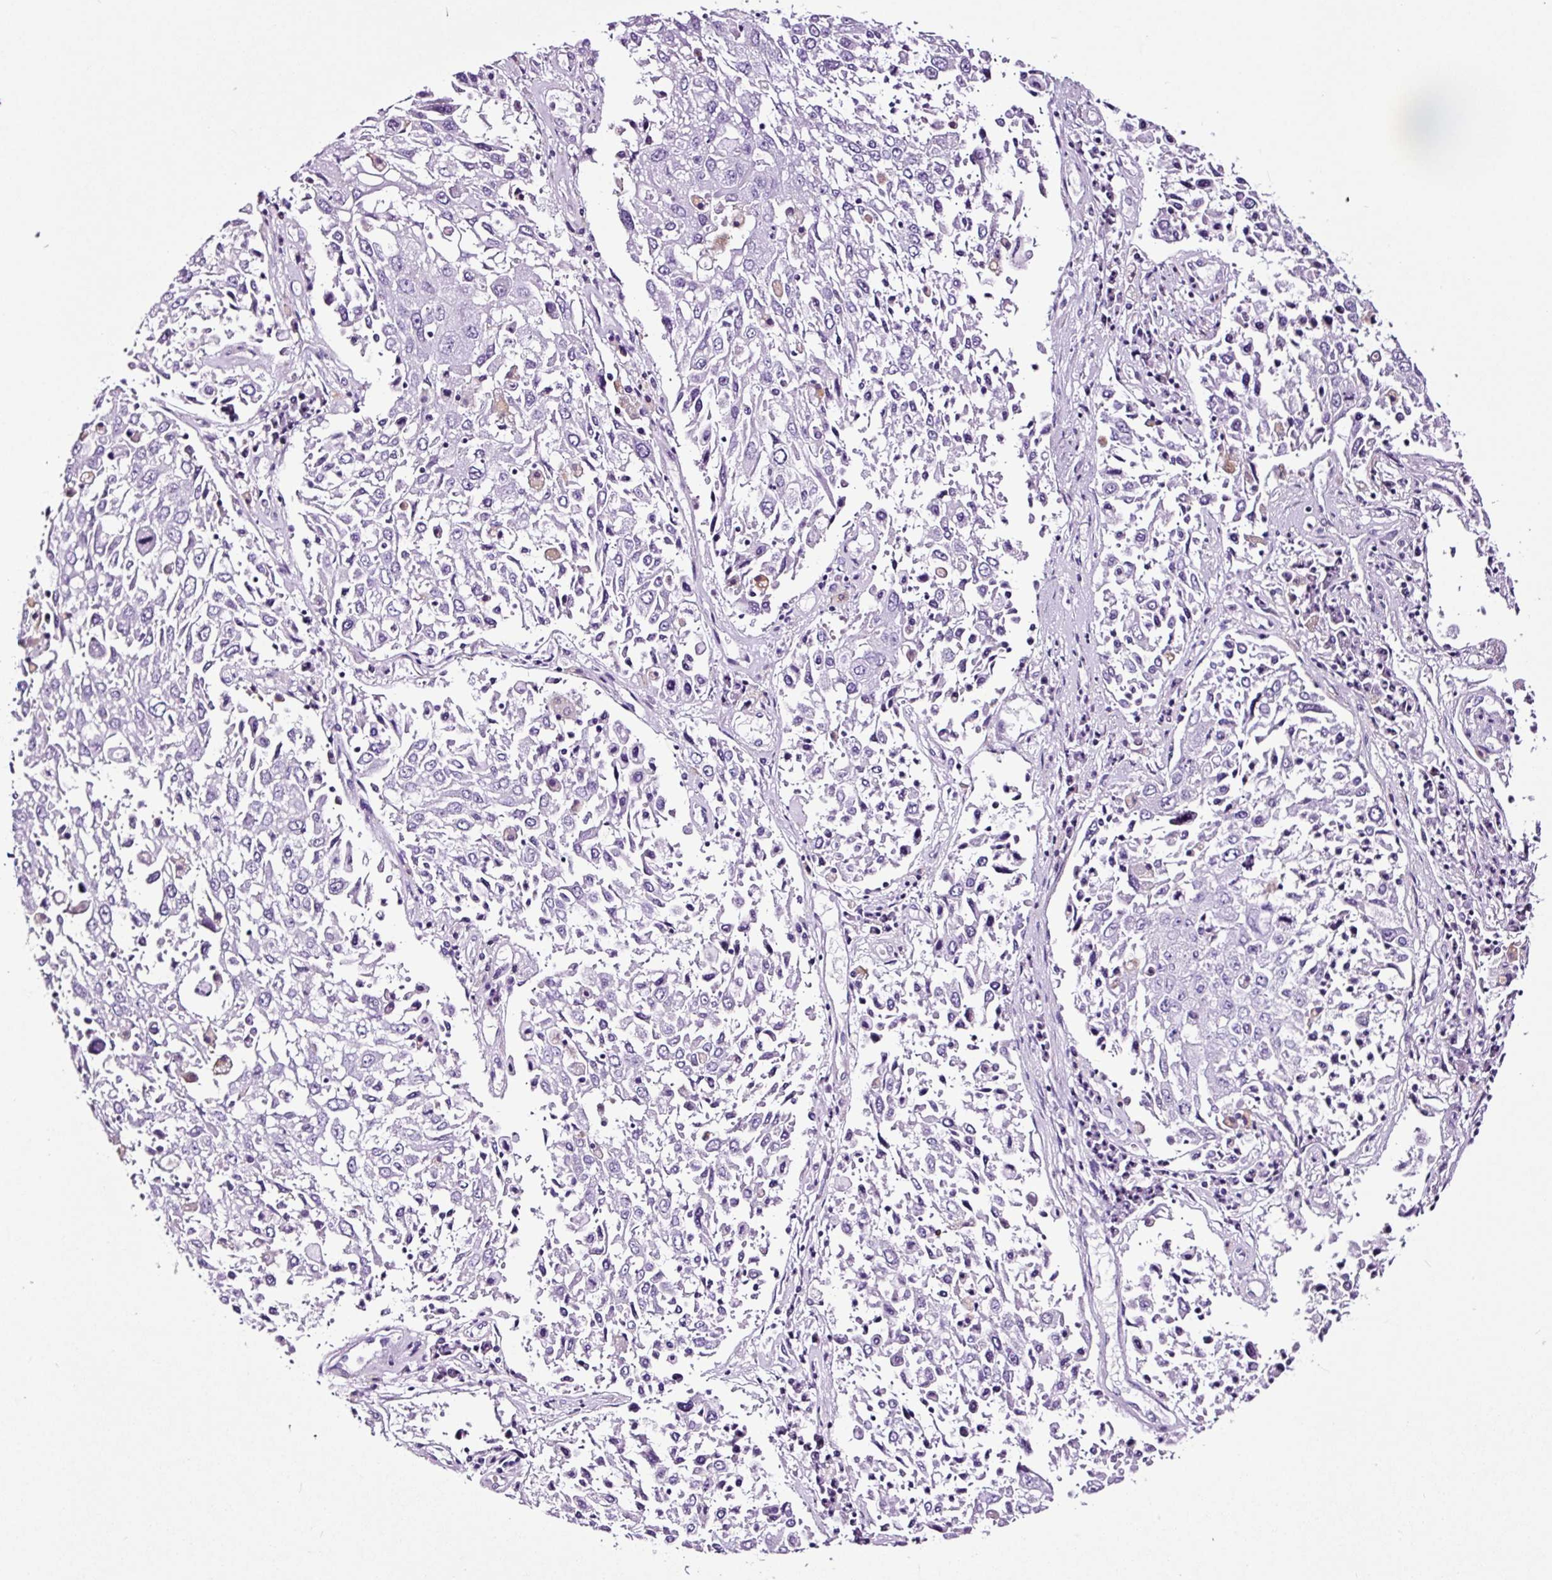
{"staining": {"intensity": "negative", "quantity": "none", "location": "none"}, "tissue": "lung cancer", "cell_type": "Tumor cells", "image_type": "cancer", "snomed": [{"axis": "morphology", "description": "Squamous cell carcinoma, NOS"}, {"axis": "topography", "description": "Lung"}], "caption": "Immunohistochemistry (IHC) image of neoplastic tissue: lung squamous cell carcinoma stained with DAB (3,3'-diaminobenzidine) shows no significant protein expression in tumor cells.", "gene": "FBXL7", "patient": {"sex": "male", "age": 65}}